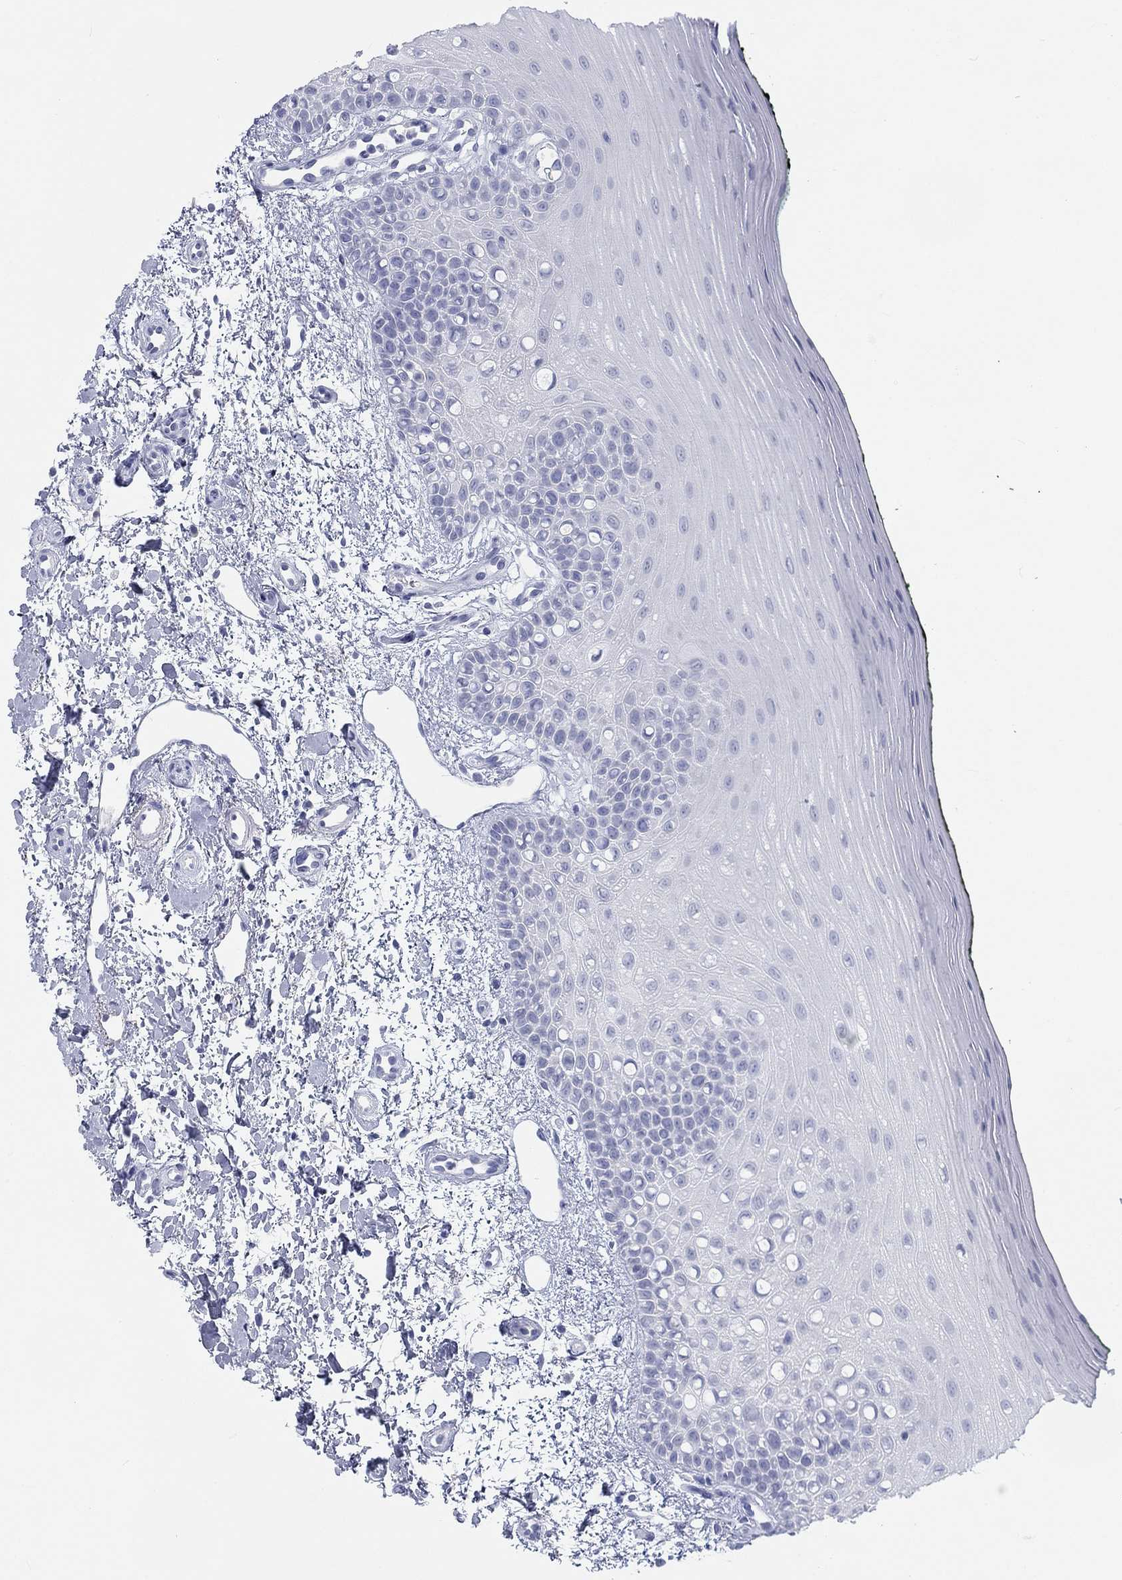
{"staining": {"intensity": "negative", "quantity": "none", "location": "none"}, "tissue": "oral mucosa", "cell_type": "Squamous epithelial cells", "image_type": "normal", "snomed": [{"axis": "morphology", "description": "Normal tissue, NOS"}, {"axis": "topography", "description": "Oral tissue"}], "caption": "This is an immunohistochemistry photomicrograph of benign oral mucosa. There is no positivity in squamous epithelial cells.", "gene": "CALB1", "patient": {"sex": "female", "age": 78}}